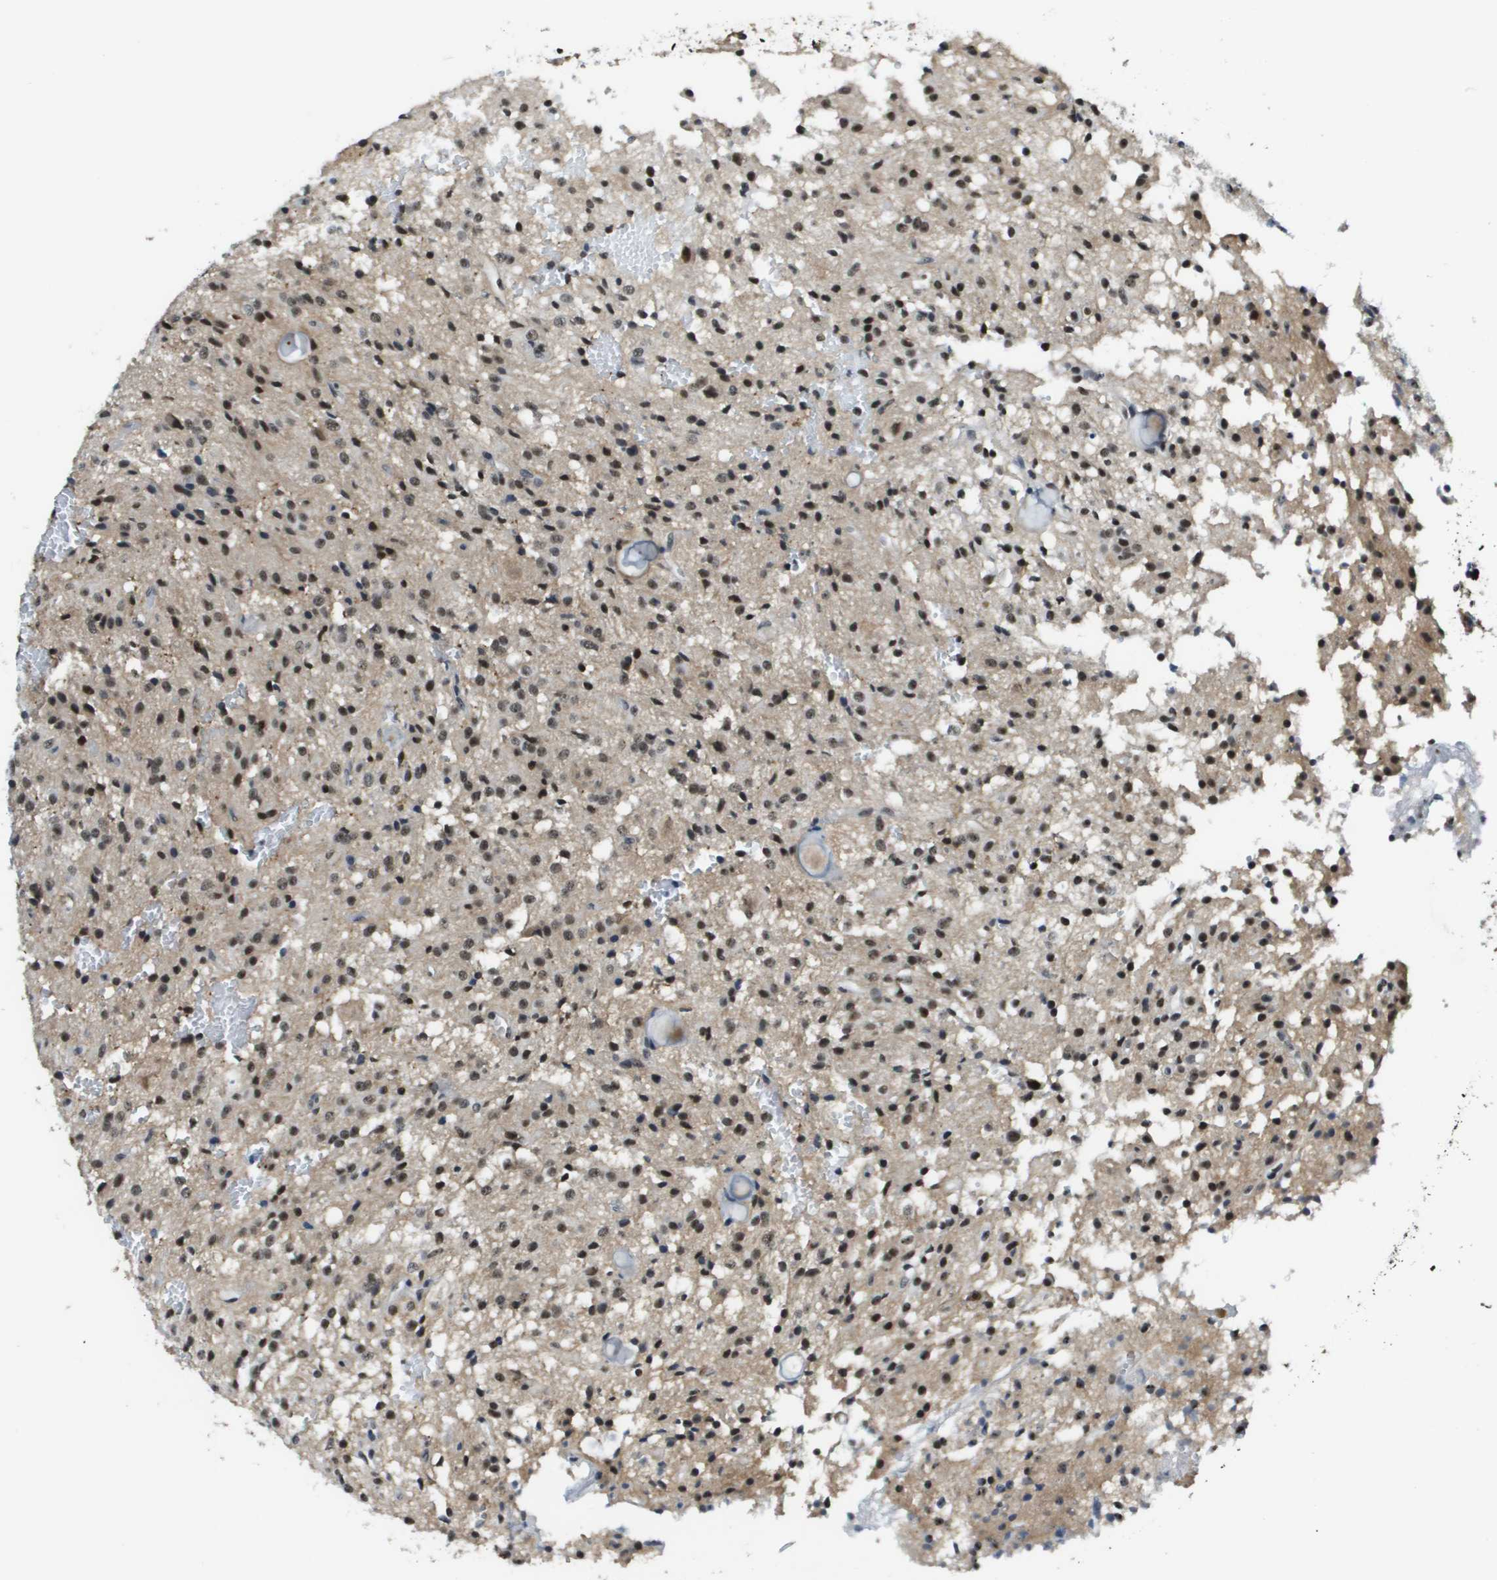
{"staining": {"intensity": "strong", "quantity": ">75%", "location": "nuclear"}, "tissue": "glioma", "cell_type": "Tumor cells", "image_type": "cancer", "snomed": [{"axis": "morphology", "description": "Glioma, malignant, High grade"}, {"axis": "topography", "description": "Brain"}], "caption": "About >75% of tumor cells in malignant high-grade glioma demonstrate strong nuclear protein expression as visualized by brown immunohistochemical staining.", "gene": "EP400", "patient": {"sex": "female", "age": 59}}